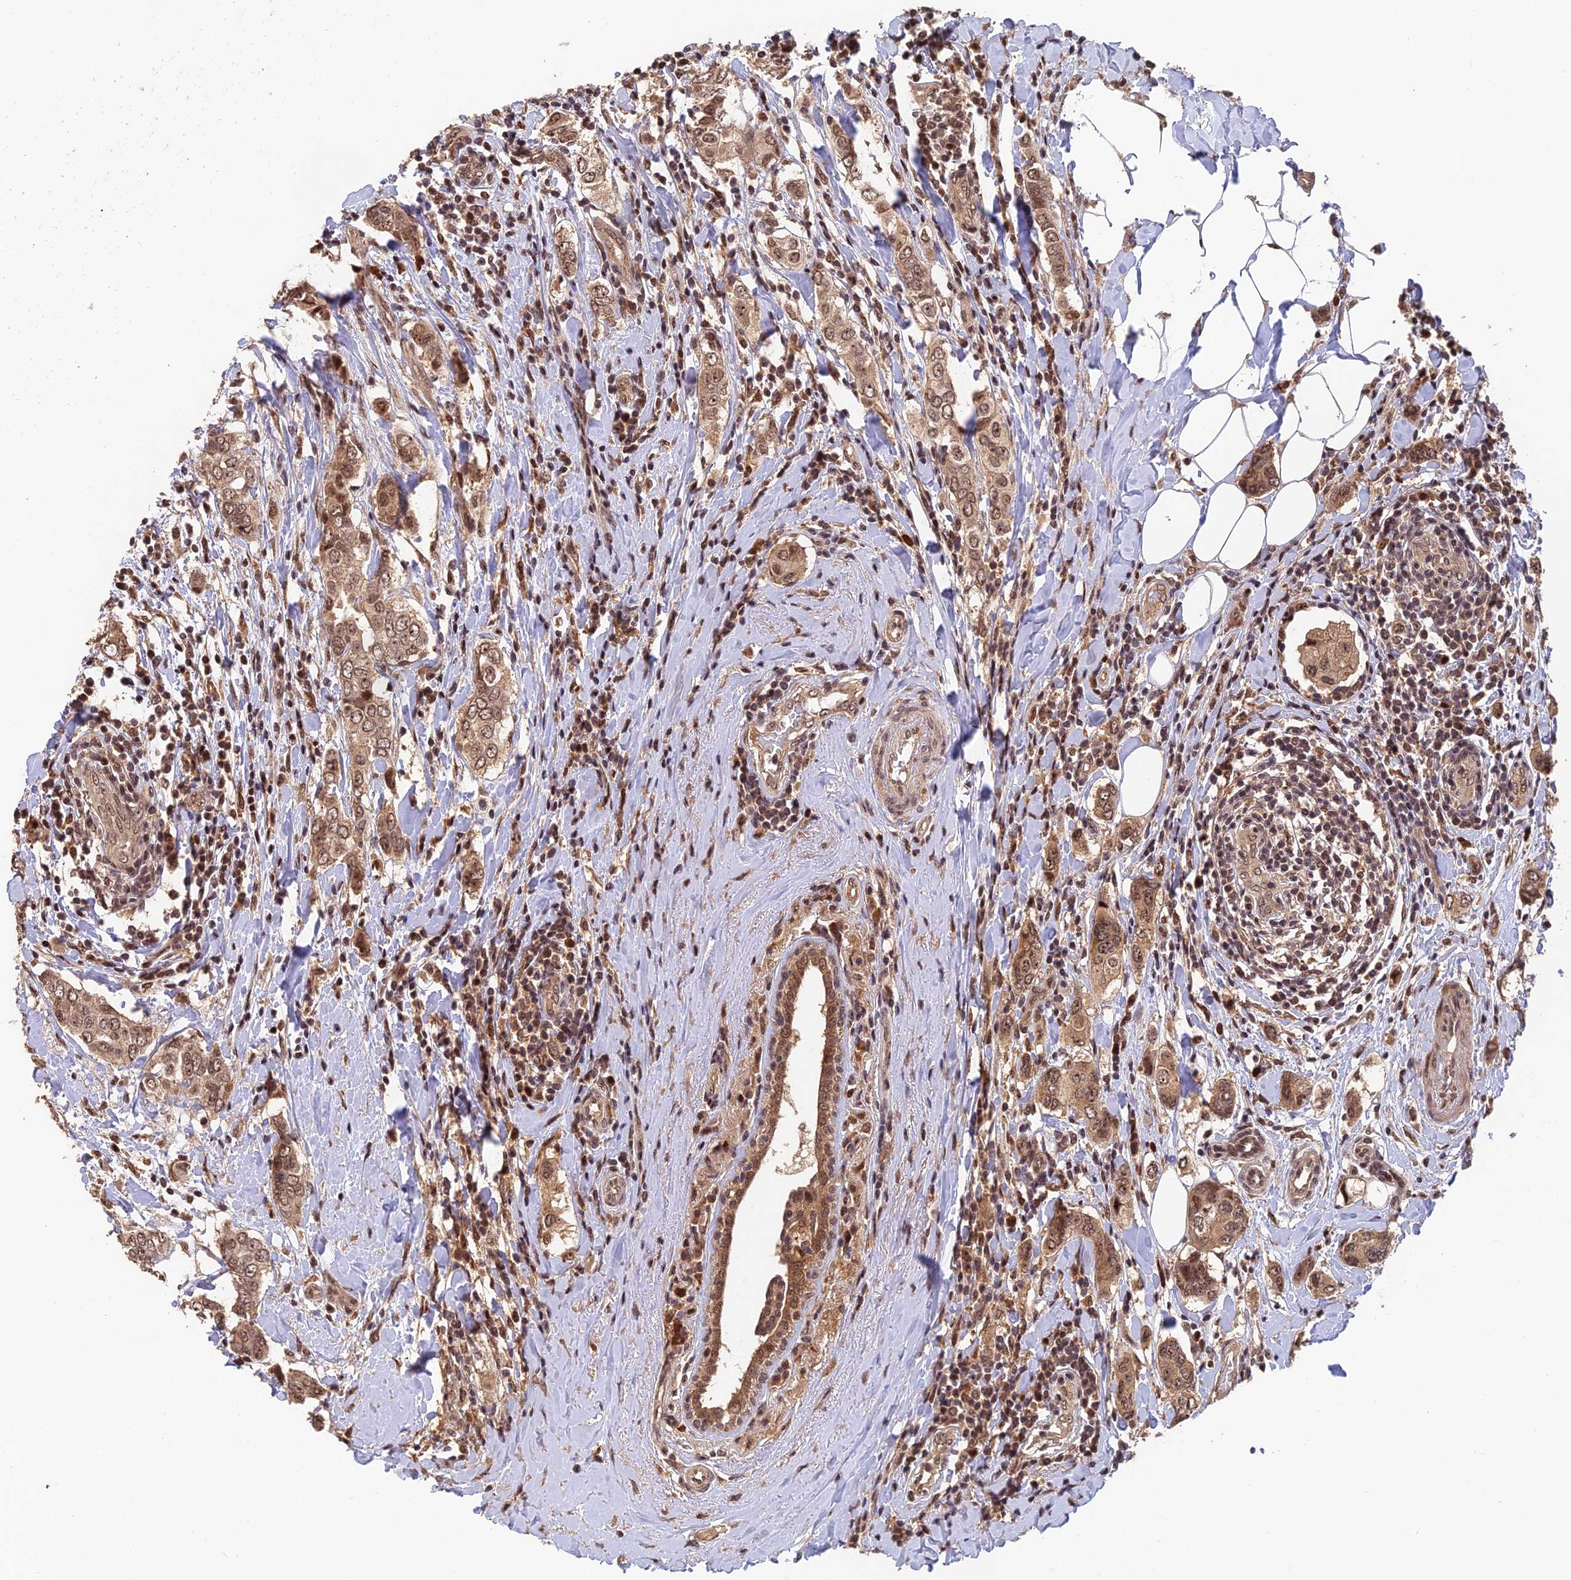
{"staining": {"intensity": "moderate", "quantity": ">75%", "location": "cytoplasmic/membranous,nuclear"}, "tissue": "breast cancer", "cell_type": "Tumor cells", "image_type": "cancer", "snomed": [{"axis": "morphology", "description": "Lobular carcinoma"}, {"axis": "topography", "description": "Breast"}], "caption": "Approximately >75% of tumor cells in human lobular carcinoma (breast) reveal moderate cytoplasmic/membranous and nuclear protein positivity as visualized by brown immunohistochemical staining.", "gene": "OSBPL1A", "patient": {"sex": "female", "age": 51}}